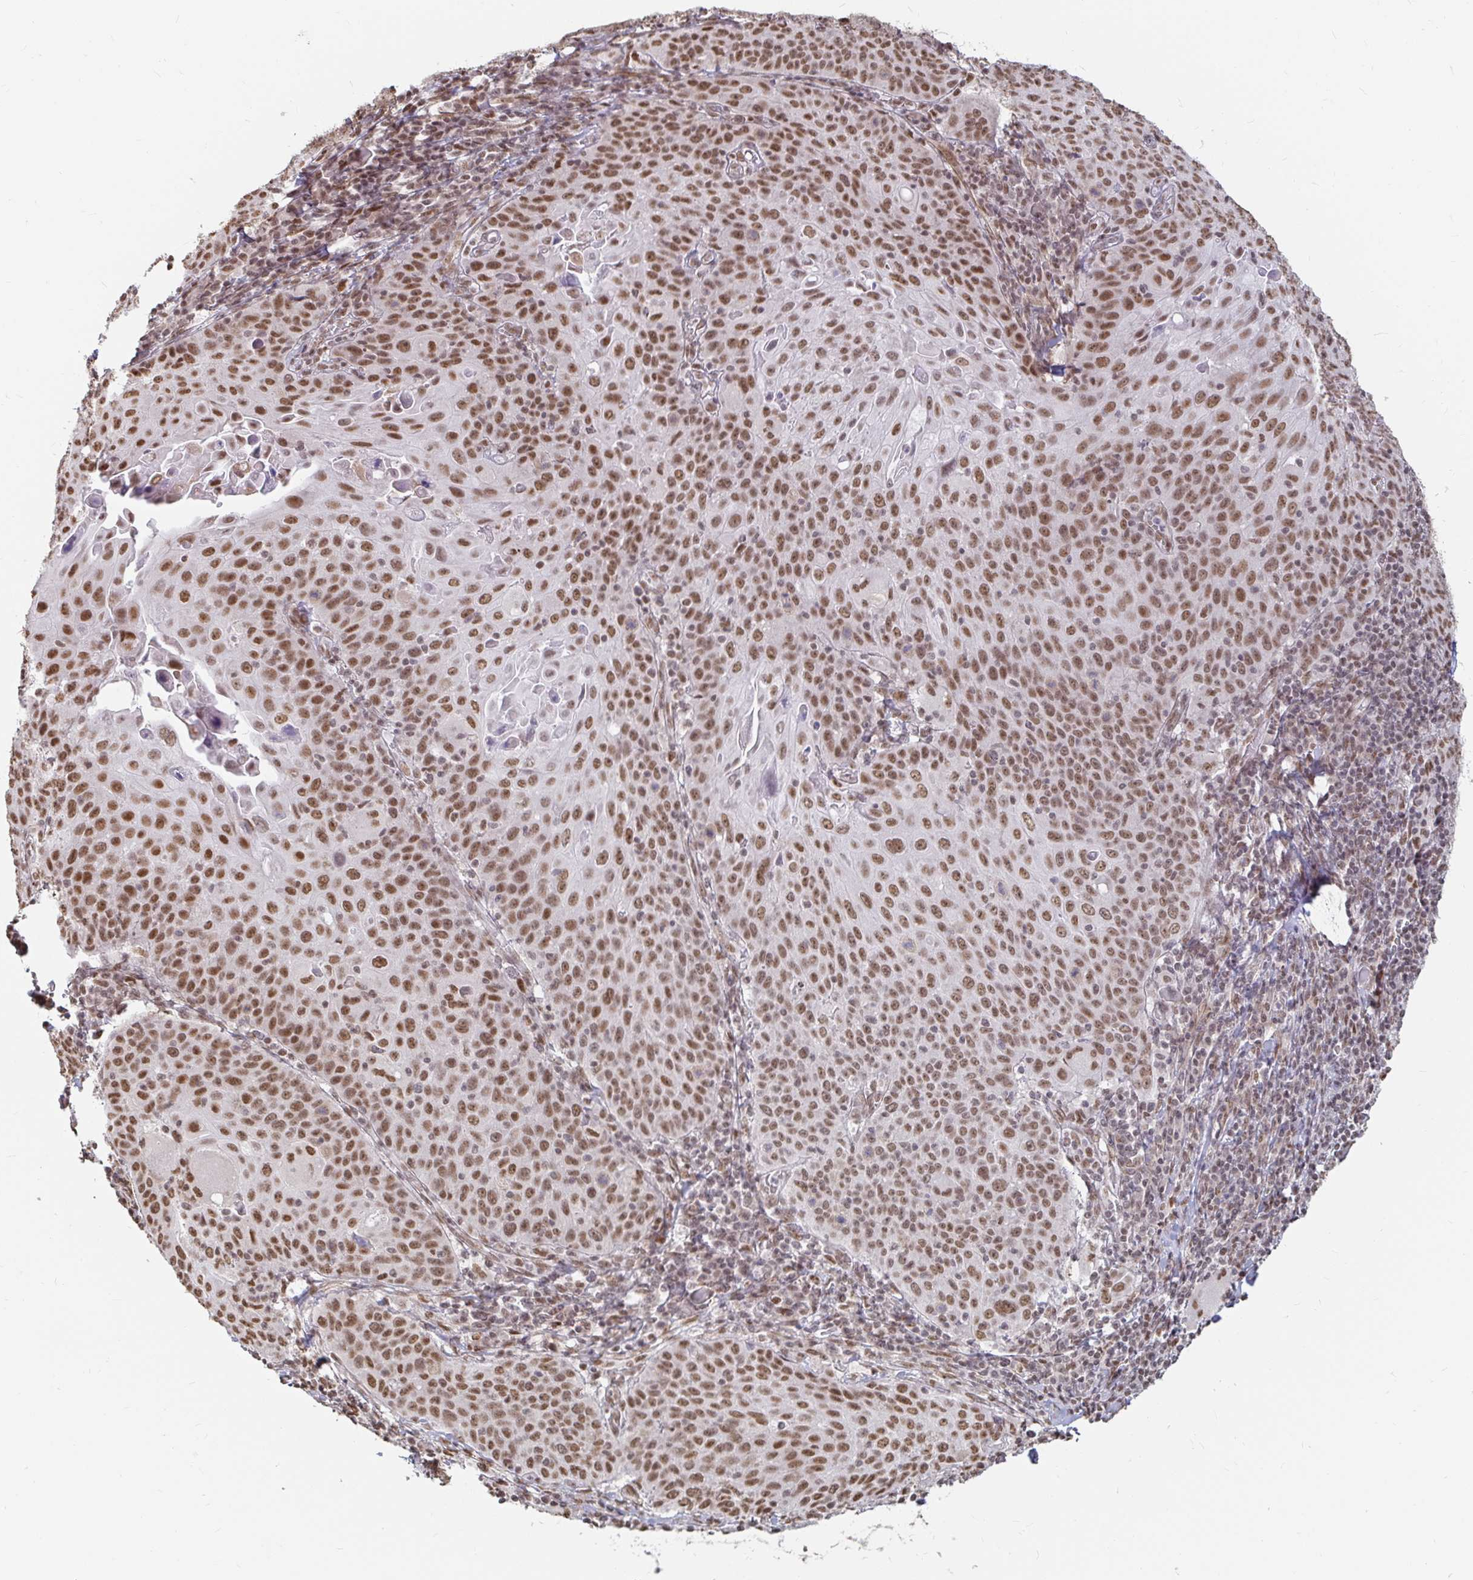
{"staining": {"intensity": "moderate", "quantity": ">75%", "location": "nuclear"}, "tissue": "cervical cancer", "cell_type": "Tumor cells", "image_type": "cancer", "snomed": [{"axis": "morphology", "description": "Squamous cell carcinoma, NOS"}, {"axis": "topography", "description": "Cervix"}], "caption": "A histopathology image showing moderate nuclear positivity in approximately >75% of tumor cells in cervical cancer, as visualized by brown immunohistochemical staining.", "gene": "HNRNPU", "patient": {"sex": "female", "age": 65}}